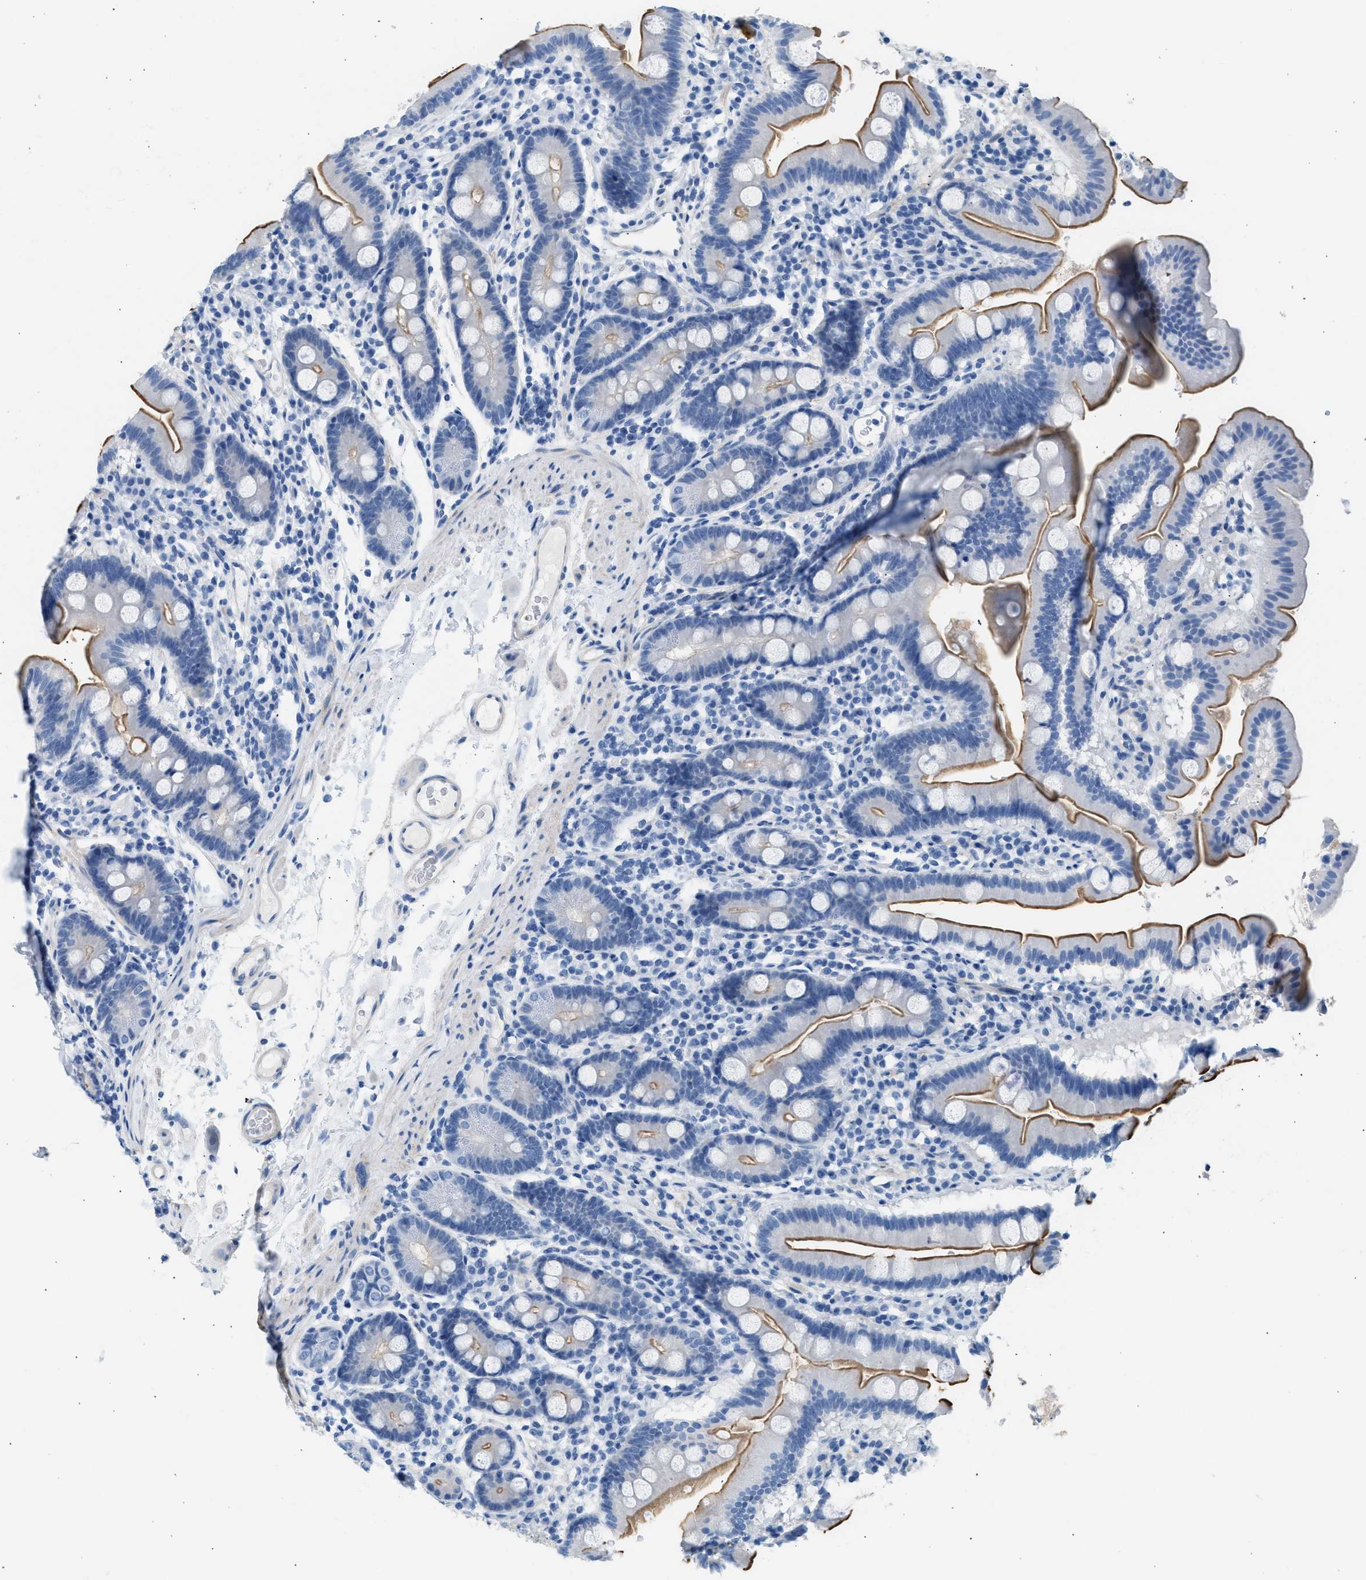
{"staining": {"intensity": "moderate", "quantity": "25%-75%", "location": "cytoplasmic/membranous"}, "tissue": "duodenum", "cell_type": "Glandular cells", "image_type": "normal", "snomed": [{"axis": "morphology", "description": "Normal tissue, NOS"}, {"axis": "topography", "description": "Duodenum"}], "caption": "DAB immunohistochemical staining of normal human duodenum displays moderate cytoplasmic/membranous protein positivity in approximately 25%-75% of glandular cells. The staining was performed using DAB (3,3'-diaminobenzidine) to visualize the protein expression in brown, while the nuclei were stained in blue with hematoxylin (Magnification: 20x).", "gene": "SPAM1", "patient": {"sex": "male", "age": 50}}